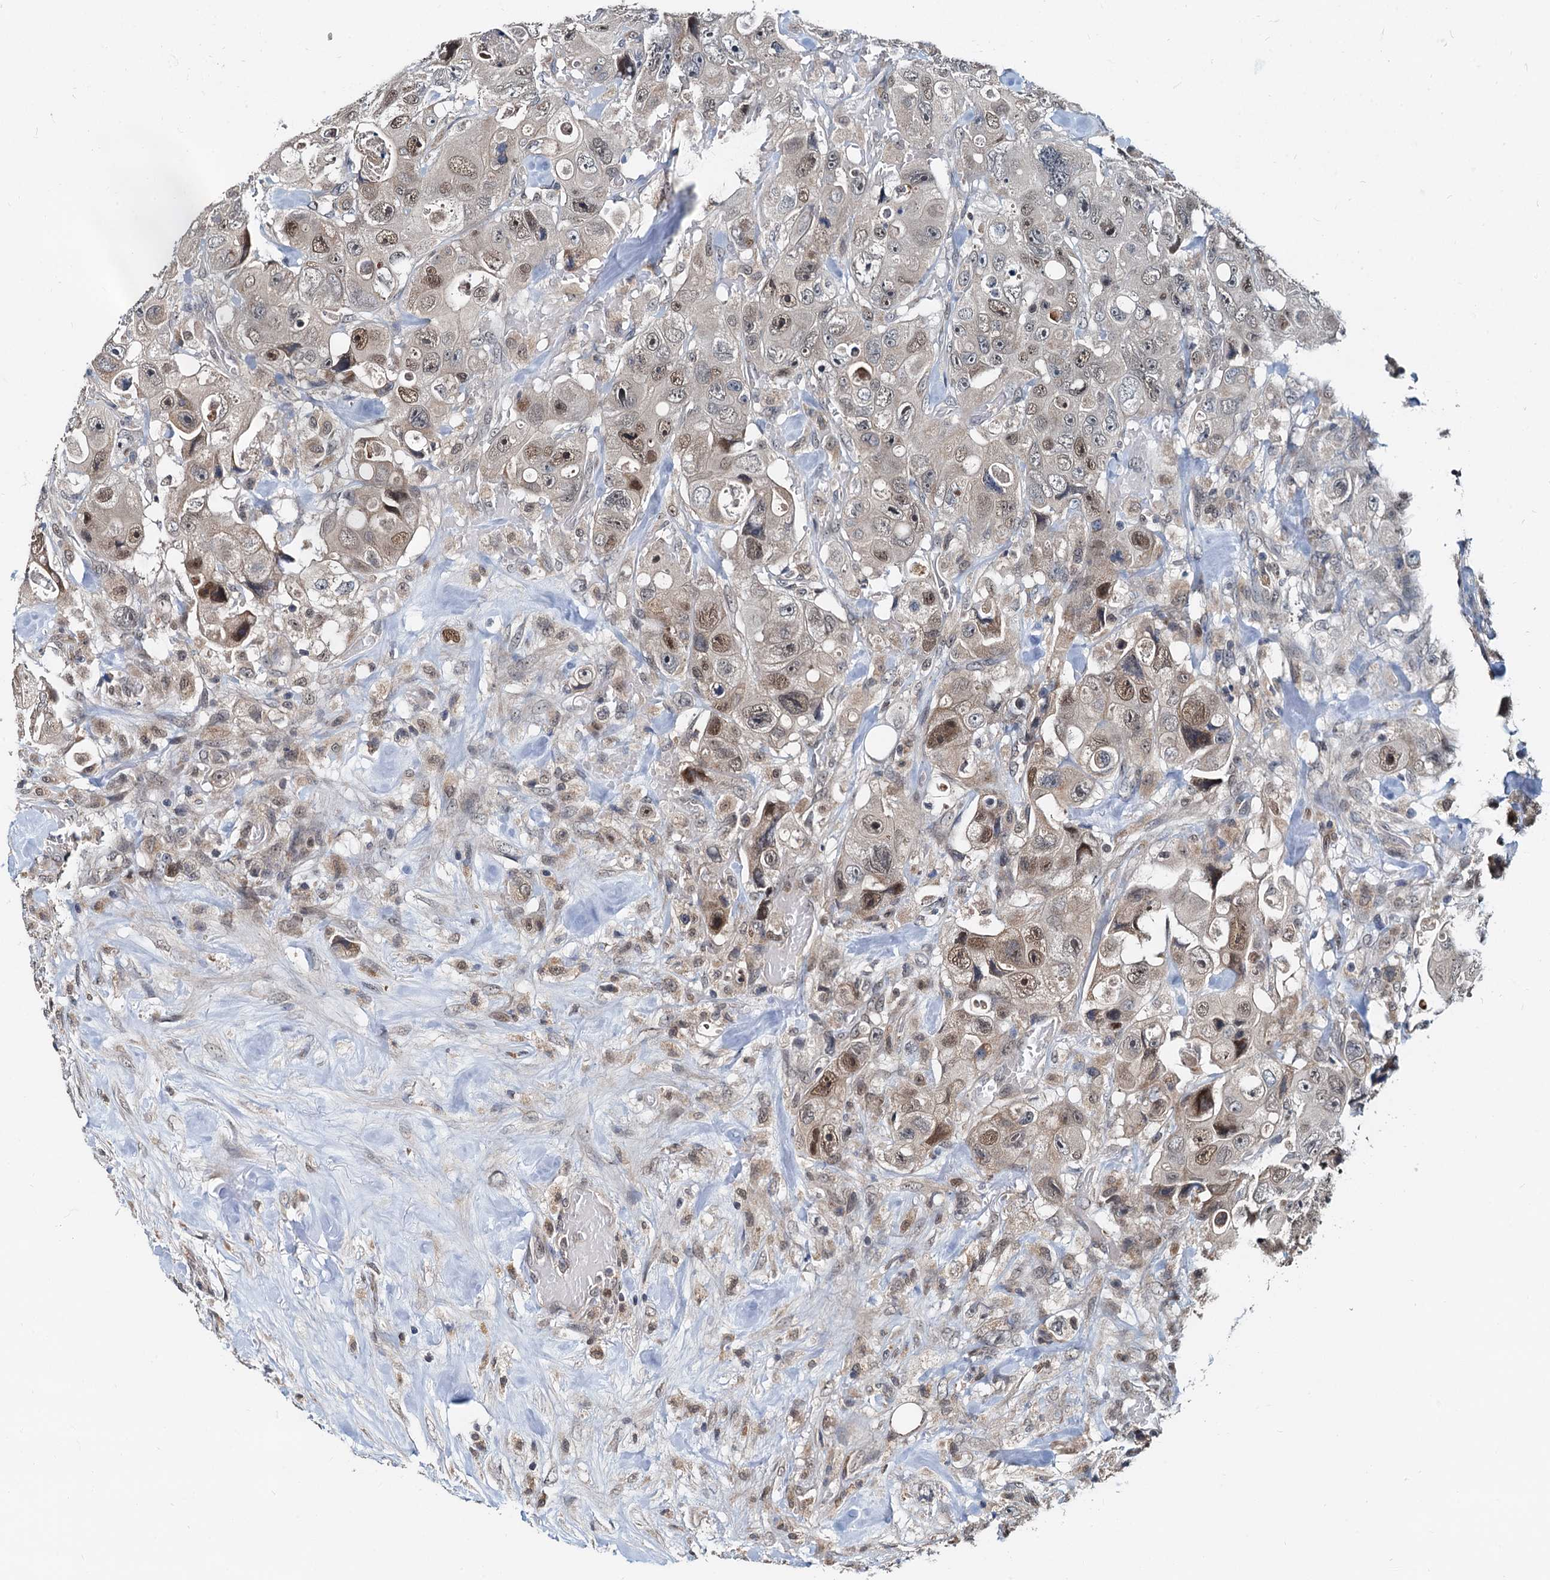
{"staining": {"intensity": "weak", "quantity": "25%-75%", "location": "cytoplasmic/membranous,nuclear"}, "tissue": "colorectal cancer", "cell_type": "Tumor cells", "image_type": "cancer", "snomed": [{"axis": "morphology", "description": "Adenocarcinoma, NOS"}, {"axis": "topography", "description": "Colon"}], "caption": "Immunohistochemistry of colorectal cancer demonstrates low levels of weak cytoplasmic/membranous and nuclear staining in about 25%-75% of tumor cells.", "gene": "MCMBP", "patient": {"sex": "female", "age": 46}}